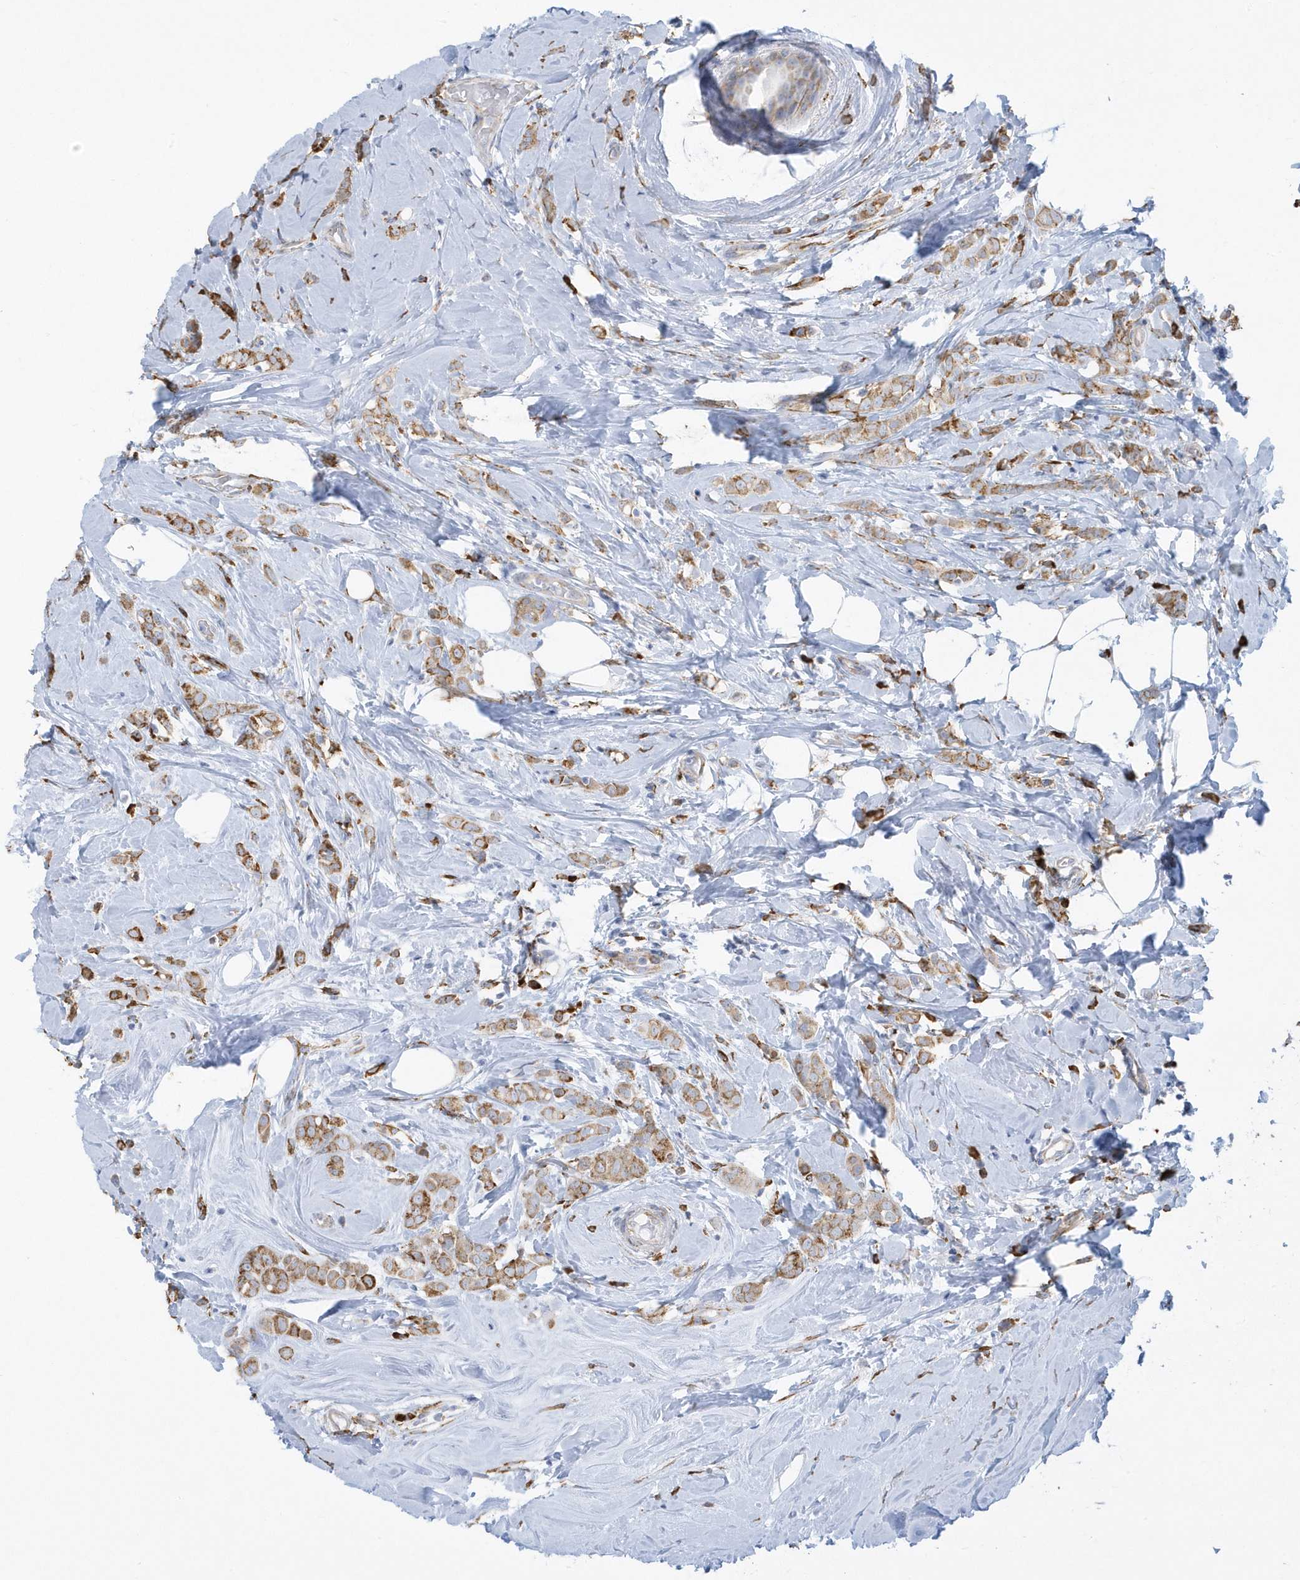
{"staining": {"intensity": "moderate", "quantity": ">75%", "location": "cytoplasmic/membranous"}, "tissue": "breast cancer", "cell_type": "Tumor cells", "image_type": "cancer", "snomed": [{"axis": "morphology", "description": "Lobular carcinoma"}, {"axis": "topography", "description": "Breast"}], "caption": "Protein analysis of breast lobular carcinoma tissue reveals moderate cytoplasmic/membranous positivity in about >75% of tumor cells. (DAB IHC with brightfield microscopy, high magnification).", "gene": "DCAF1", "patient": {"sex": "female", "age": 47}}